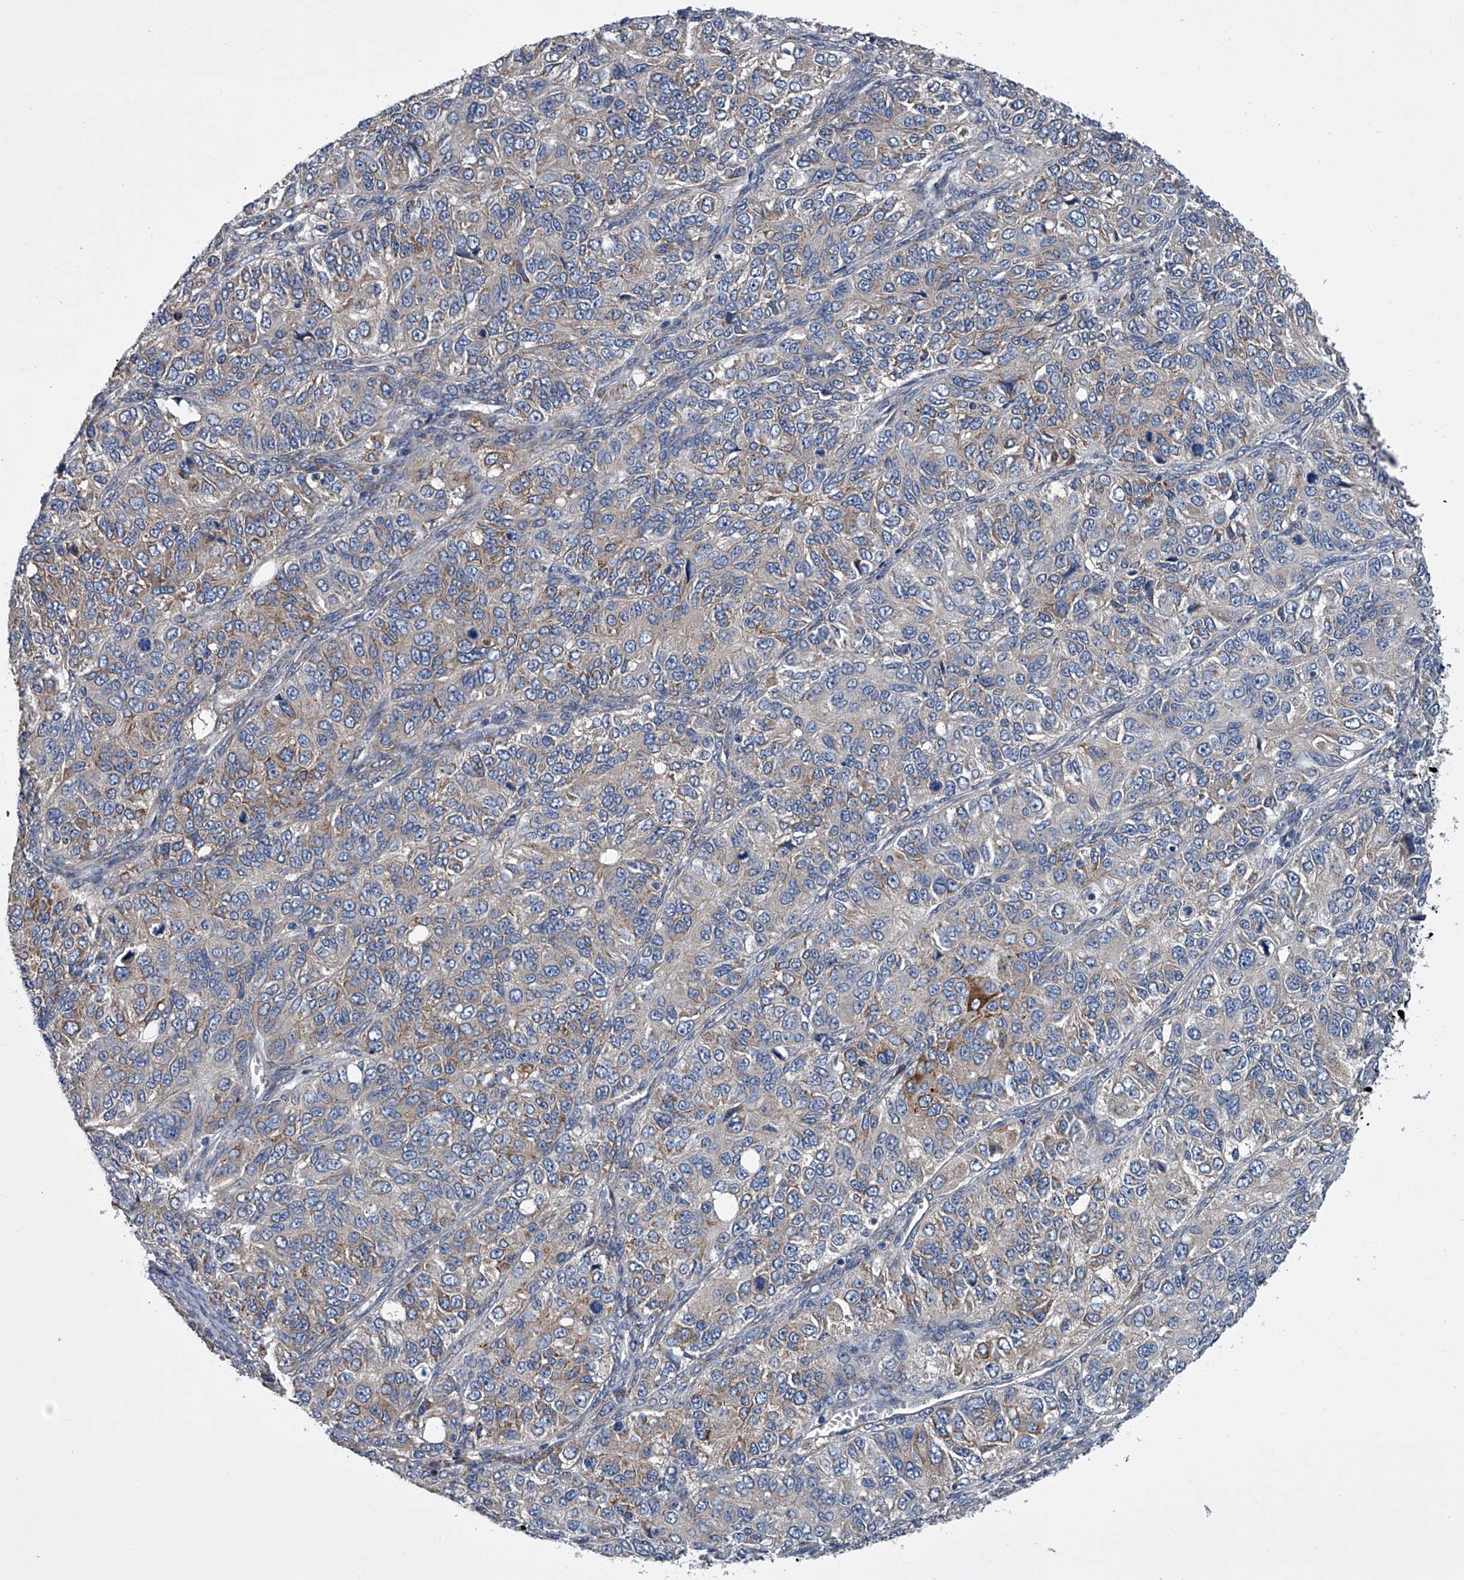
{"staining": {"intensity": "weak", "quantity": "<25%", "location": "cytoplasmic/membranous"}, "tissue": "ovarian cancer", "cell_type": "Tumor cells", "image_type": "cancer", "snomed": [{"axis": "morphology", "description": "Carcinoma, endometroid"}, {"axis": "topography", "description": "Ovary"}], "caption": "Ovarian endometroid carcinoma stained for a protein using IHC demonstrates no expression tumor cells.", "gene": "ABCG1", "patient": {"sex": "female", "age": 51}}